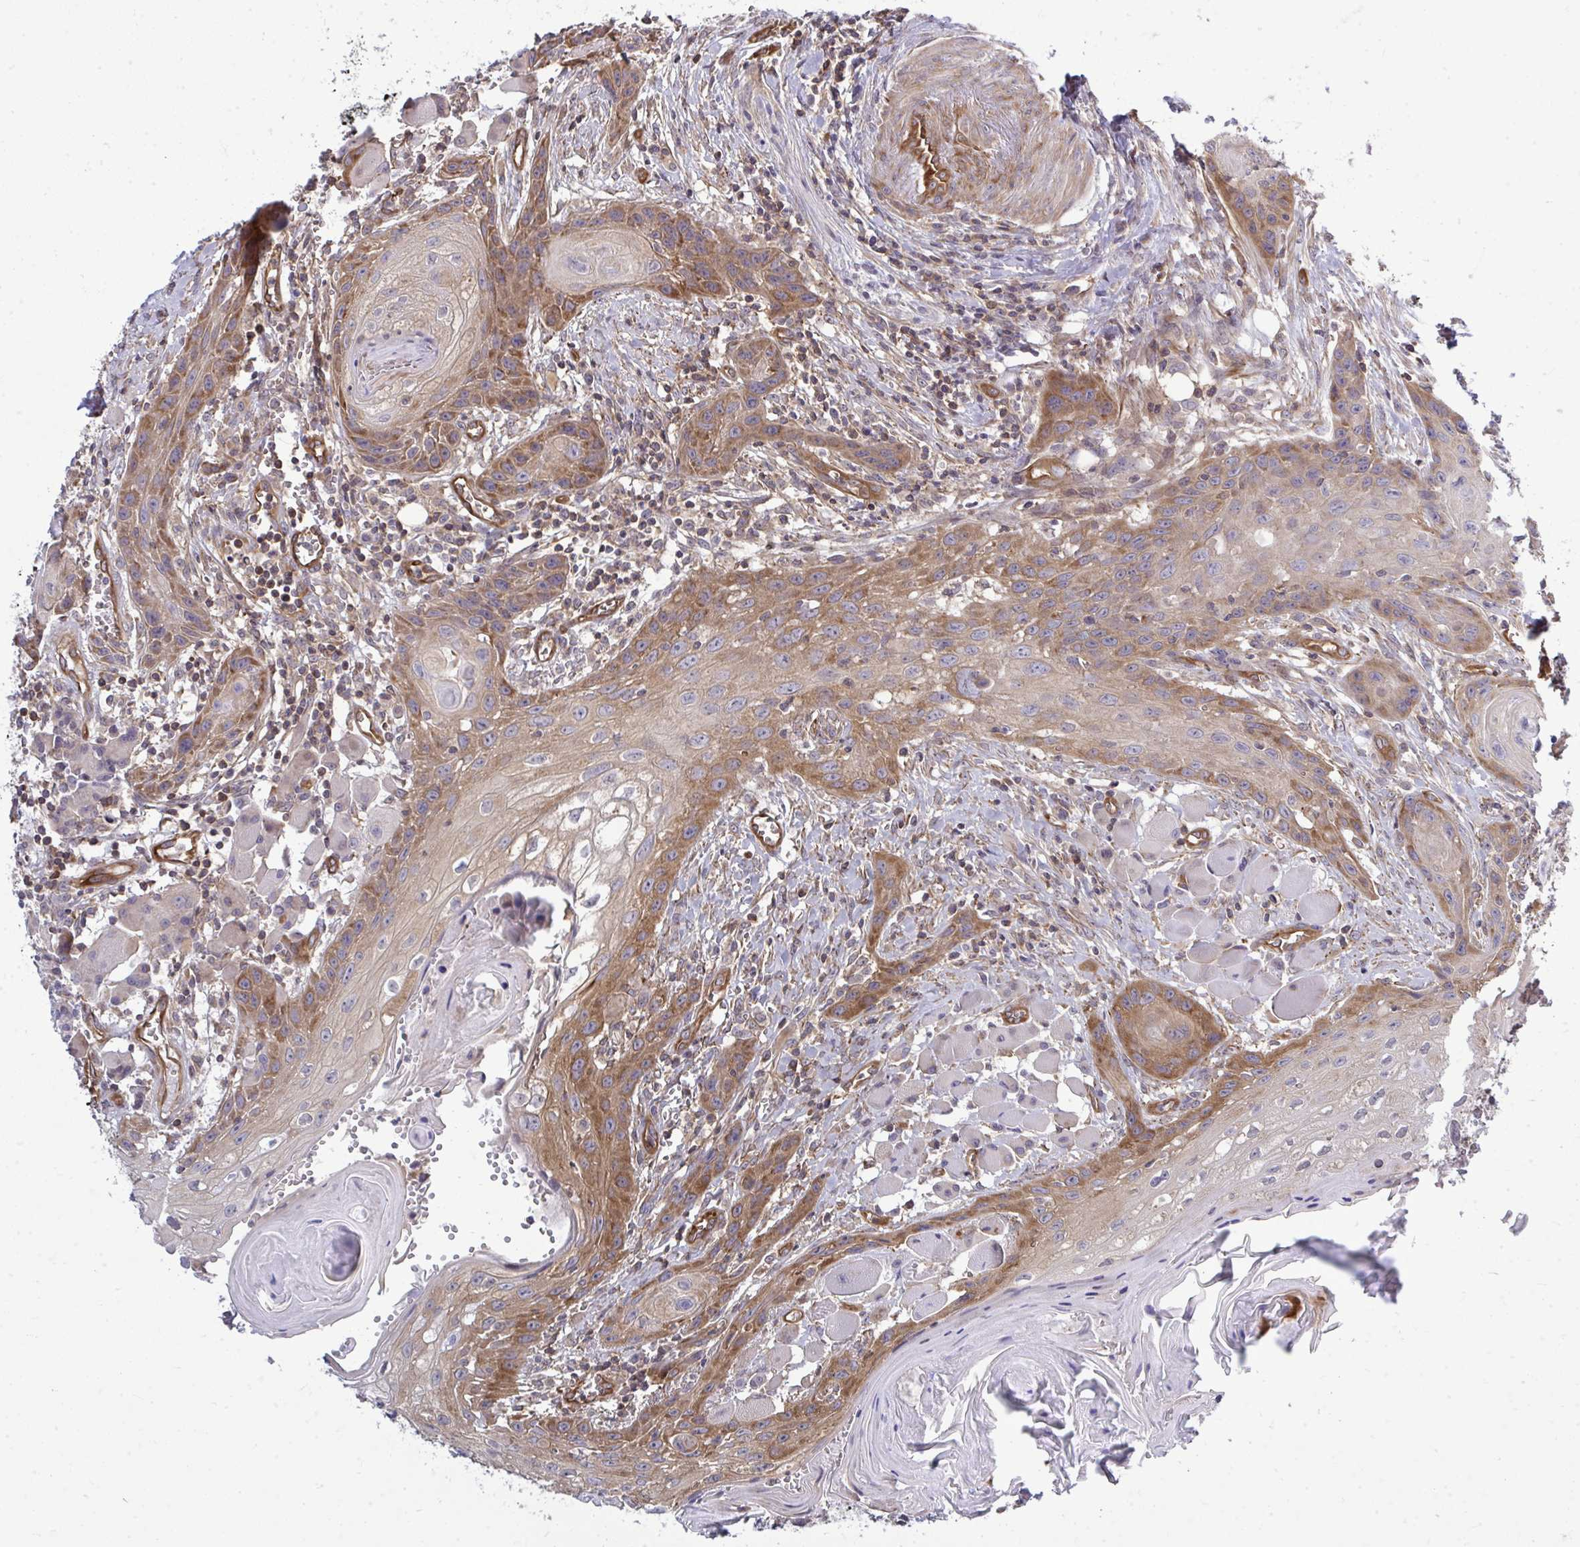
{"staining": {"intensity": "moderate", "quantity": "25%-75%", "location": "cytoplasmic/membranous"}, "tissue": "head and neck cancer", "cell_type": "Tumor cells", "image_type": "cancer", "snomed": [{"axis": "morphology", "description": "Squamous cell carcinoma, NOS"}, {"axis": "topography", "description": "Oral tissue"}, {"axis": "topography", "description": "Head-Neck"}], "caption": "Approximately 25%-75% of tumor cells in head and neck cancer demonstrate moderate cytoplasmic/membranous protein expression as visualized by brown immunohistochemical staining.", "gene": "FUT10", "patient": {"sex": "male", "age": 58}}